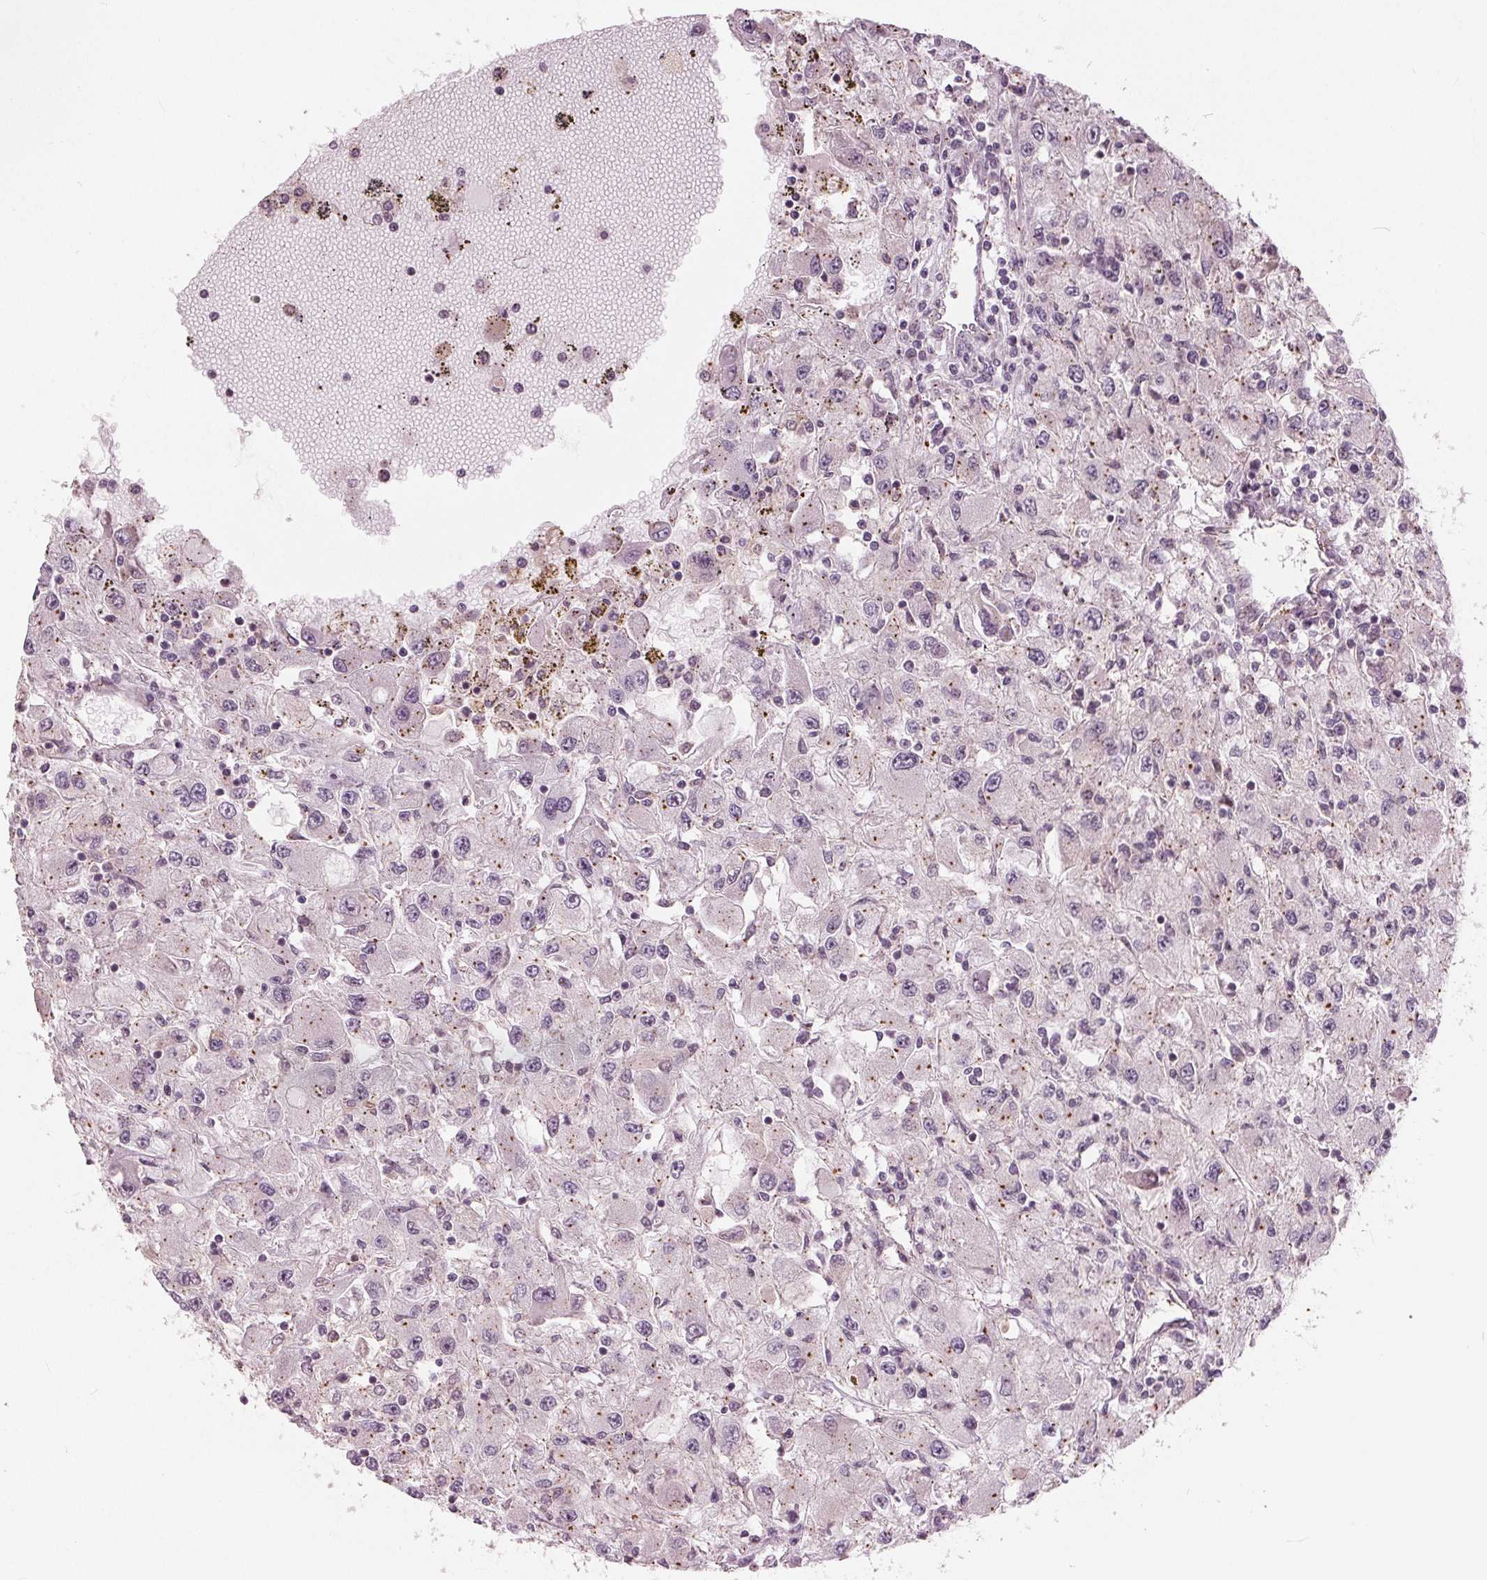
{"staining": {"intensity": "negative", "quantity": "none", "location": "none"}, "tissue": "renal cancer", "cell_type": "Tumor cells", "image_type": "cancer", "snomed": [{"axis": "morphology", "description": "Adenocarcinoma, NOS"}, {"axis": "topography", "description": "Kidney"}], "caption": "Photomicrograph shows no protein positivity in tumor cells of renal cancer tissue. (Stains: DAB IHC with hematoxylin counter stain, Microscopy: brightfield microscopy at high magnification).", "gene": "TXNIP", "patient": {"sex": "female", "age": 67}}